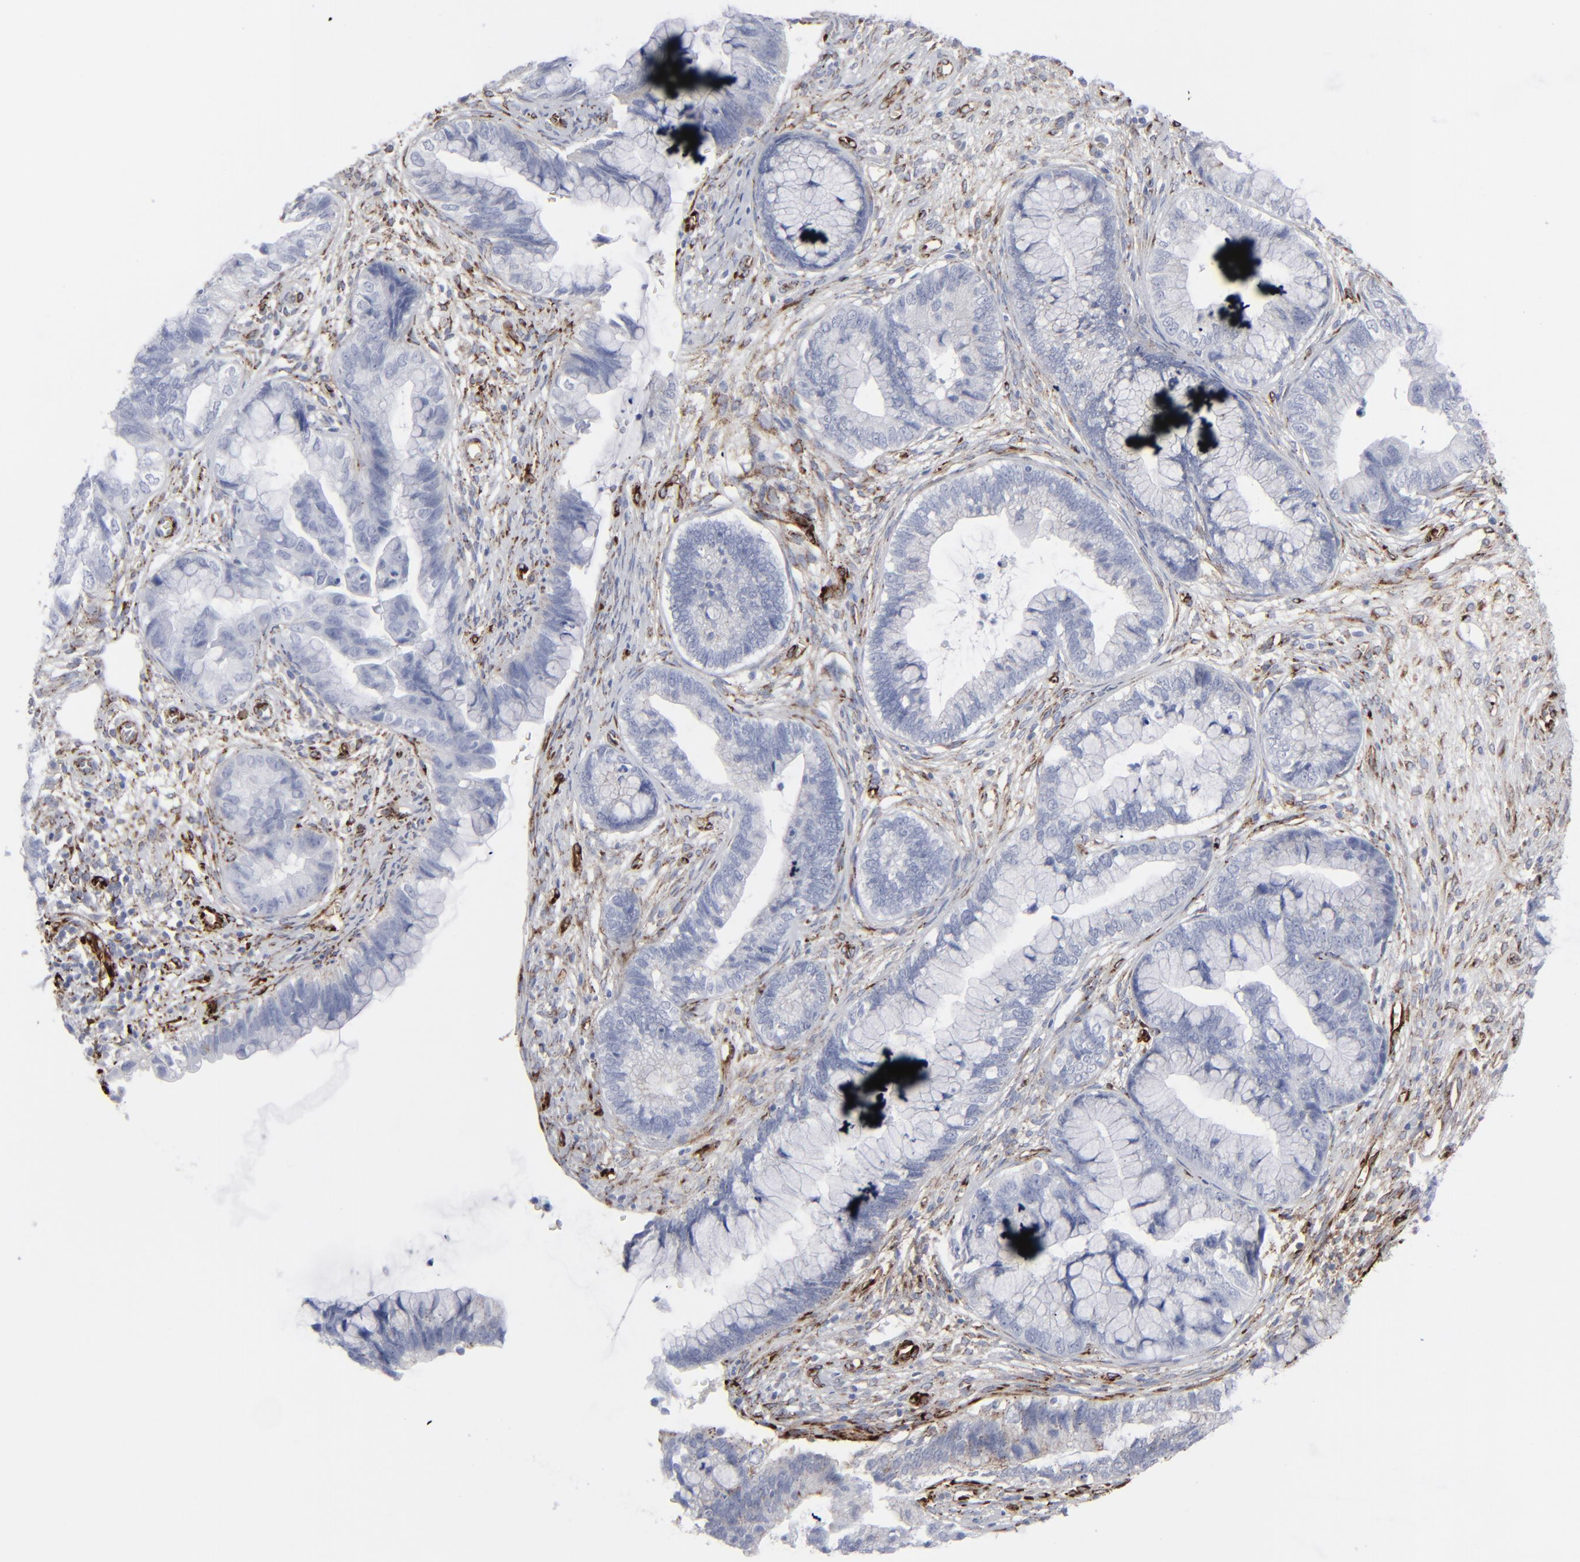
{"staining": {"intensity": "negative", "quantity": "none", "location": "none"}, "tissue": "cervical cancer", "cell_type": "Tumor cells", "image_type": "cancer", "snomed": [{"axis": "morphology", "description": "Adenocarcinoma, NOS"}, {"axis": "topography", "description": "Cervix"}], "caption": "This image is of cervical adenocarcinoma stained with immunohistochemistry to label a protein in brown with the nuclei are counter-stained blue. There is no positivity in tumor cells.", "gene": "SPARC", "patient": {"sex": "female", "age": 44}}